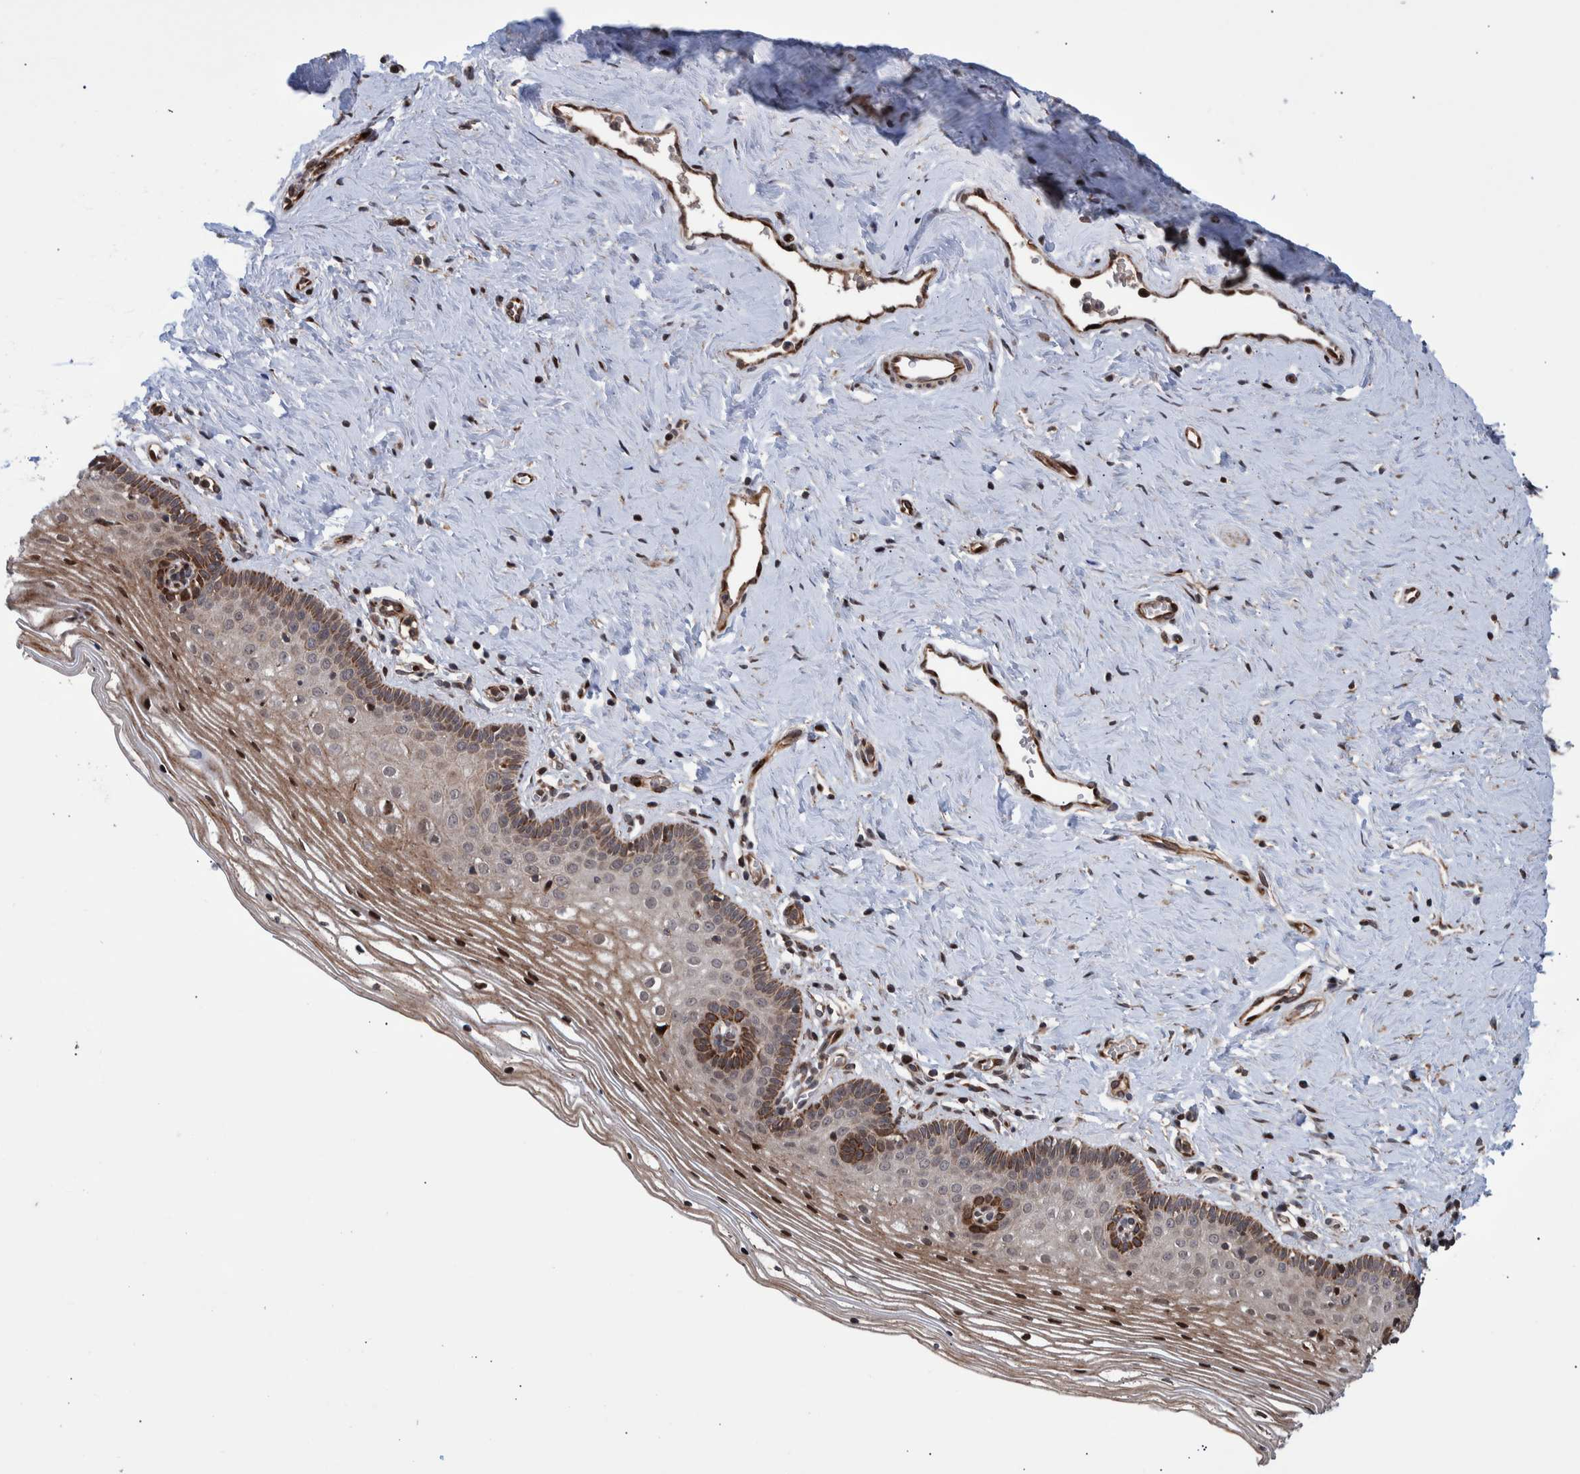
{"staining": {"intensity": "moderate", "quantity": ">75%", "location": "cytoplasmic/membranous,nuclear"}, "tissue": "vagina", "cell_type": "Squamous epithelial cells", "image_type": "normal", "snomed": [{"axis": "morphology", "description": "Normal tissue, NOS"}, {"axis": "topography", "description": "Vagina"}], "caption": "Immunohistochemical staining of normal vagina displays moderate cytoplasmic/membranous,nuclear protein expression in about >75% of squamous epithelial cells. The protein of interest is shown in brown color, while the nuclei are stained blue.", "gene": "SHISA6", "patient": {"sex": "female", "age": 32}}